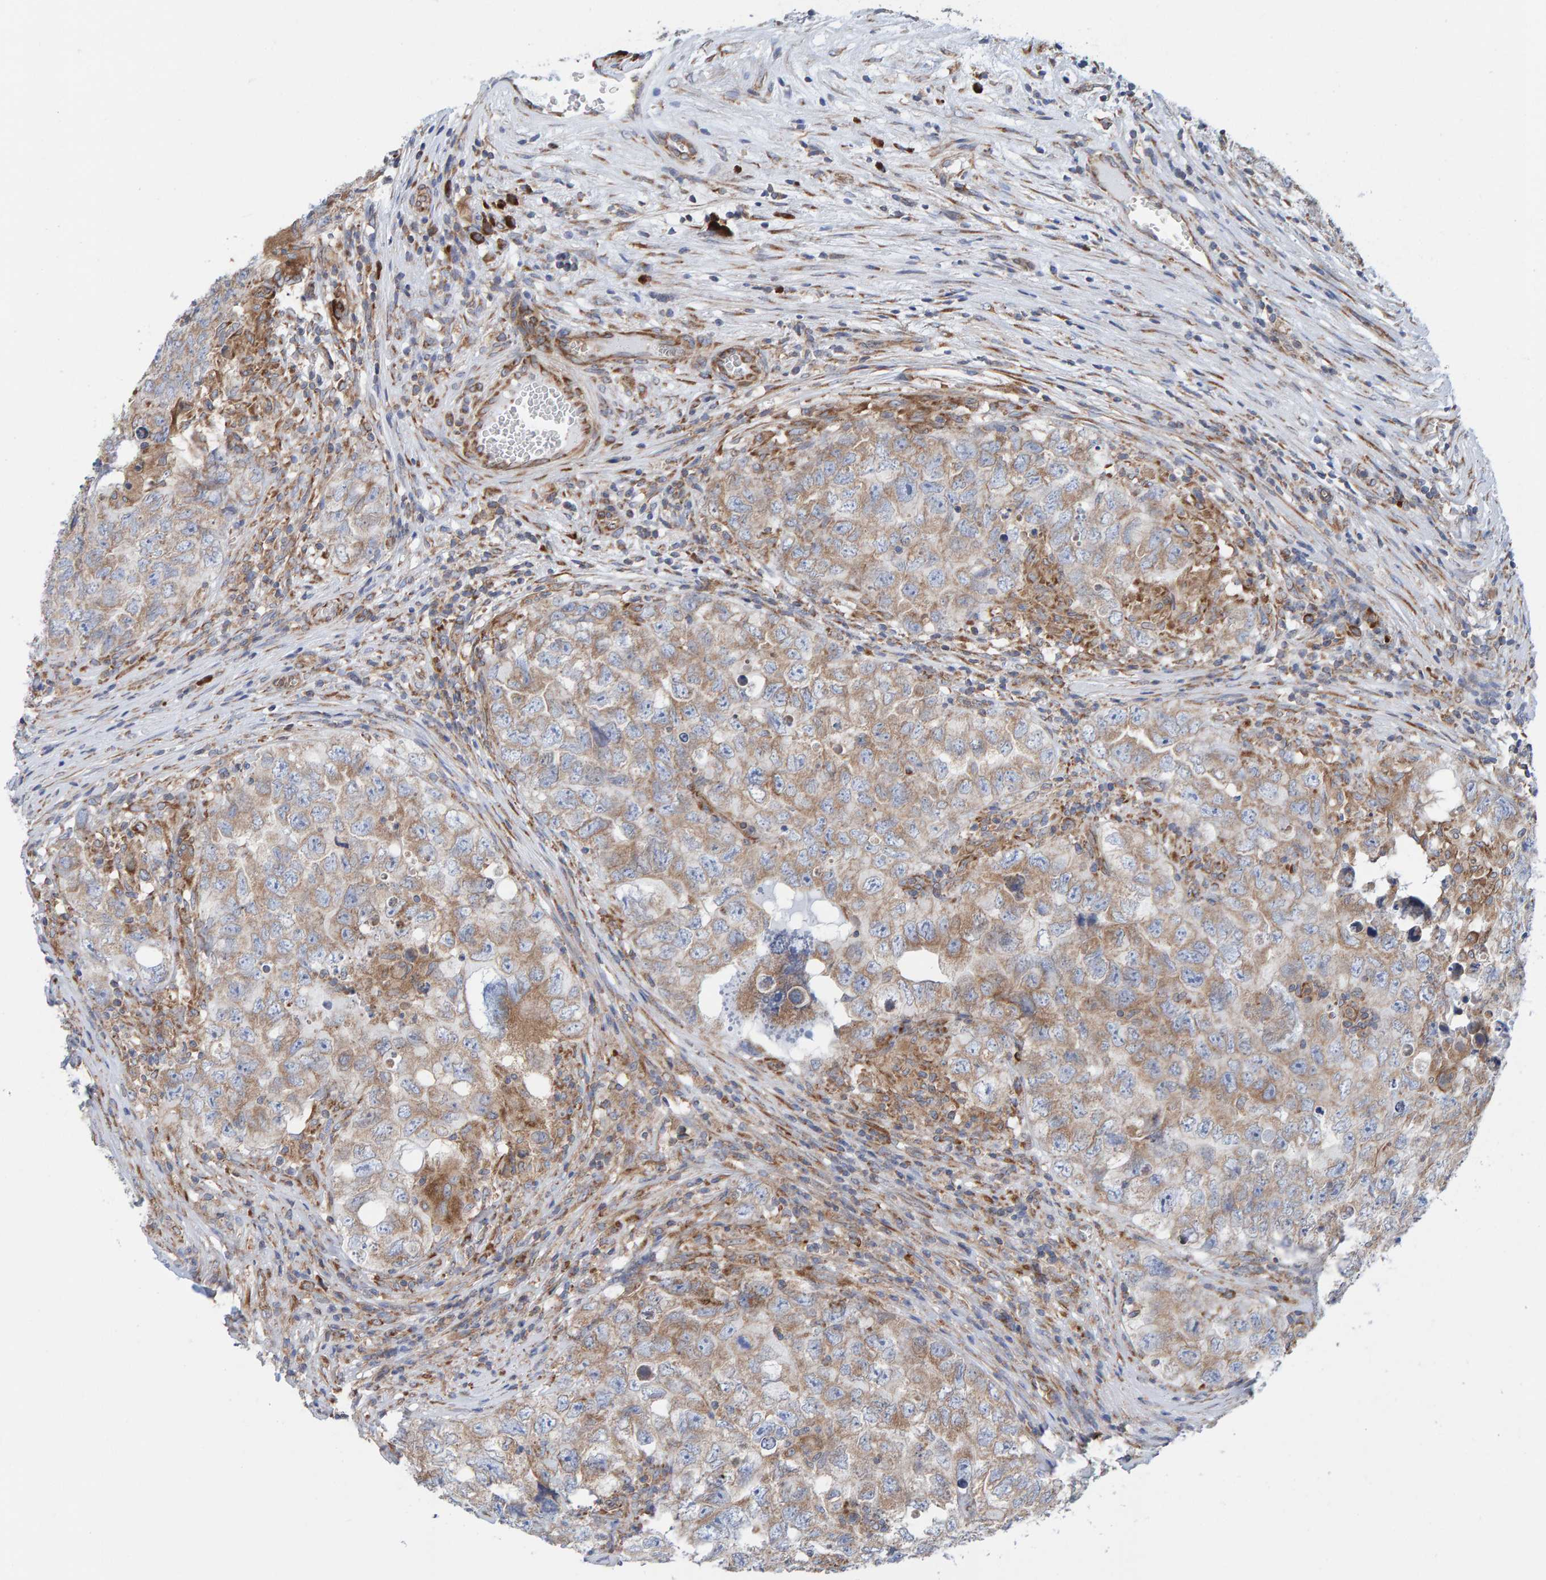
{"staining": {"intensity": "weak", "quantity": ">75%", "location": "cytoplasmic/membranous"}, "tissue": "testis cancer", "cell_type": "Tumor cells", "image_type": "cancer", "snomed": [{"axis": "morphology", "description": "Seminoma, NOS"}, {"axis": "morphology", "description": "Carcinoma, Embryonal, NOS"}, {"axis": "topography", "description": "Testis"}], "caption": "Human testis cancer (embryonal carcinoma) stained for a protein (brown) shows weak cytoplasmic/membranous positive staining in approximately >75% of tumor cells.", "gene": "CDK5RAP3", "patient": {"sex": "male", "age": 43}}